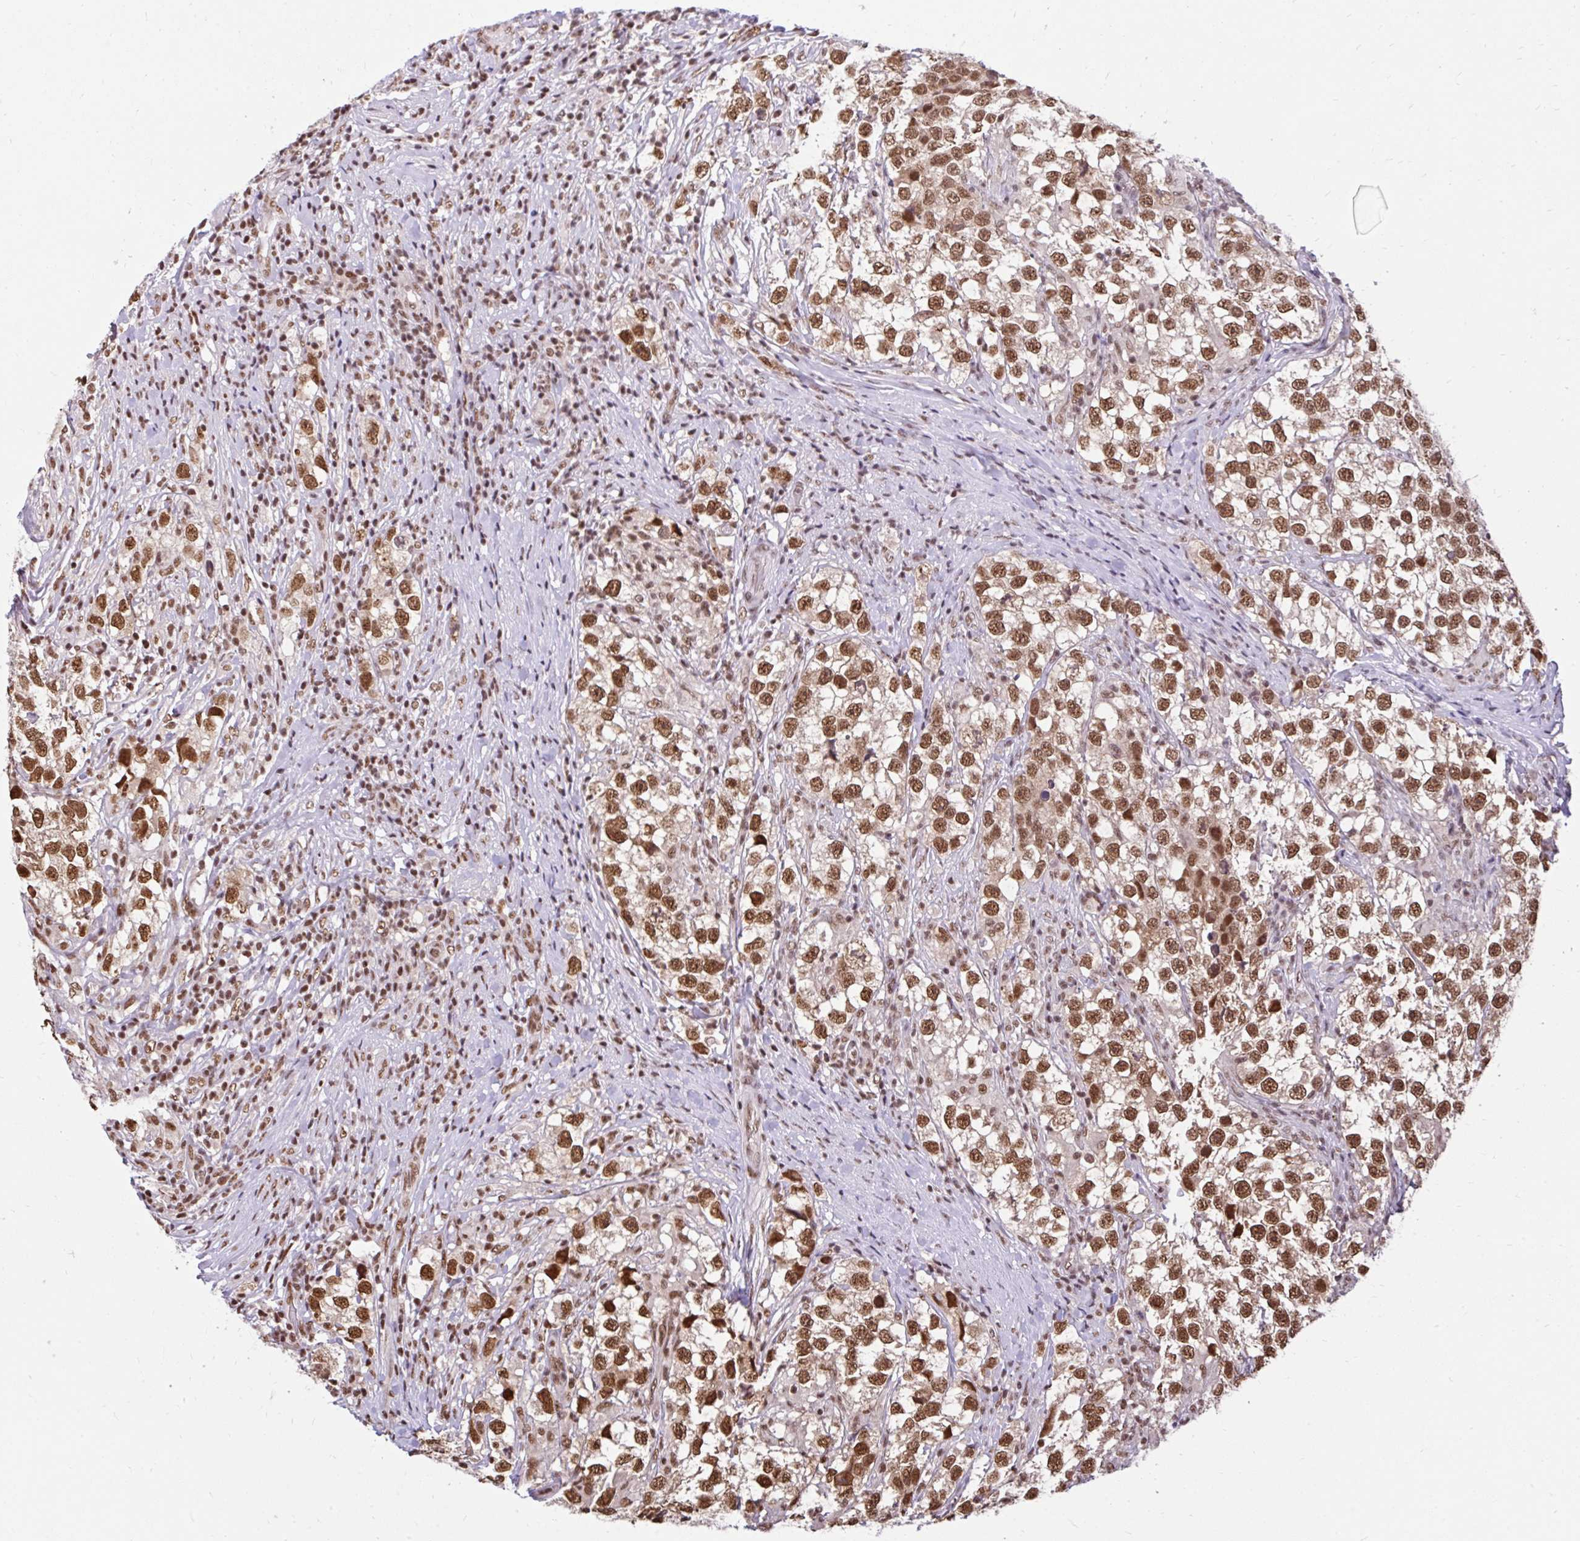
{"staining": {"intensity": "moderate", "quantity": ">75%", "location": "nuclear"}, "tissue": "testis cancer", "cell_type": "Tumor cells", "image_type": "cancer", "snomed": [{"axis": "morphology", "description": "Seminoma, NOS"}, {"axis": "topography", "description": "Testis"}], "caption": "High-magnification brightfield microscopy of testis cancer (seminoma) stained with DAB (brown) and counterstained with hematoxylin (blue). tumor cells exhibit moderate nuclear staining is appreciated in about>75% of cells. (DAB (3,3'-diaminobenzidine) = brown stain, brightfield microscopy at high magnification).", "gene": "ABCA9", "patient": {"sex": "male", "age": 46}}